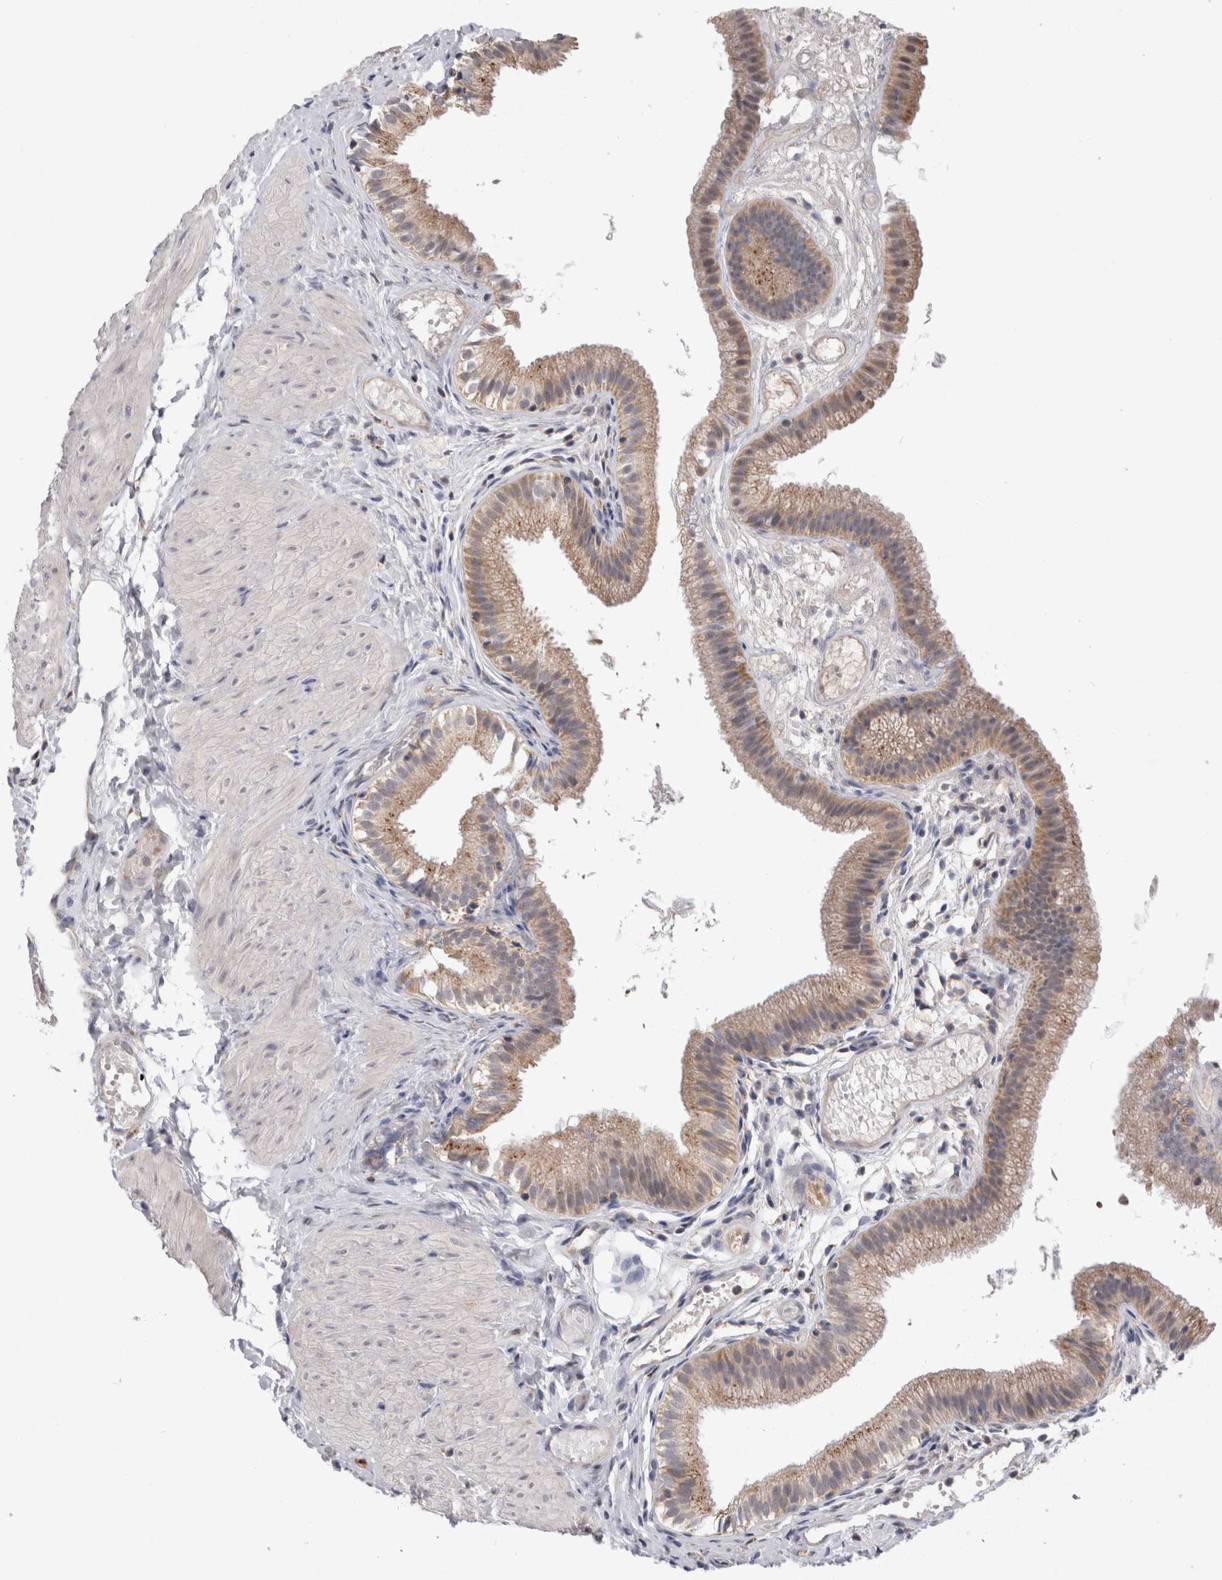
{"staining": {"intensity": "moderate", "quantity": ">75%", "location": "cytoplasmic/membranous"}, "tissue": "gallbladder", "cell_type": "Glandular cells", "image_type": "normal", "snomed": [{"axis": "morphology", "description": "Normal tissue, NOS"}, {"axis": "topography", "description": "Gallbladder"}], "caption": "Immunohistochemical staining of unremarkable gallbladder exhibits >75% levels of moderate cytoplasmic/membranous protein expression in about >75% of glandular cells.", "gene": "MRPL37", "patient": {"sex": "female", "age": 26}}